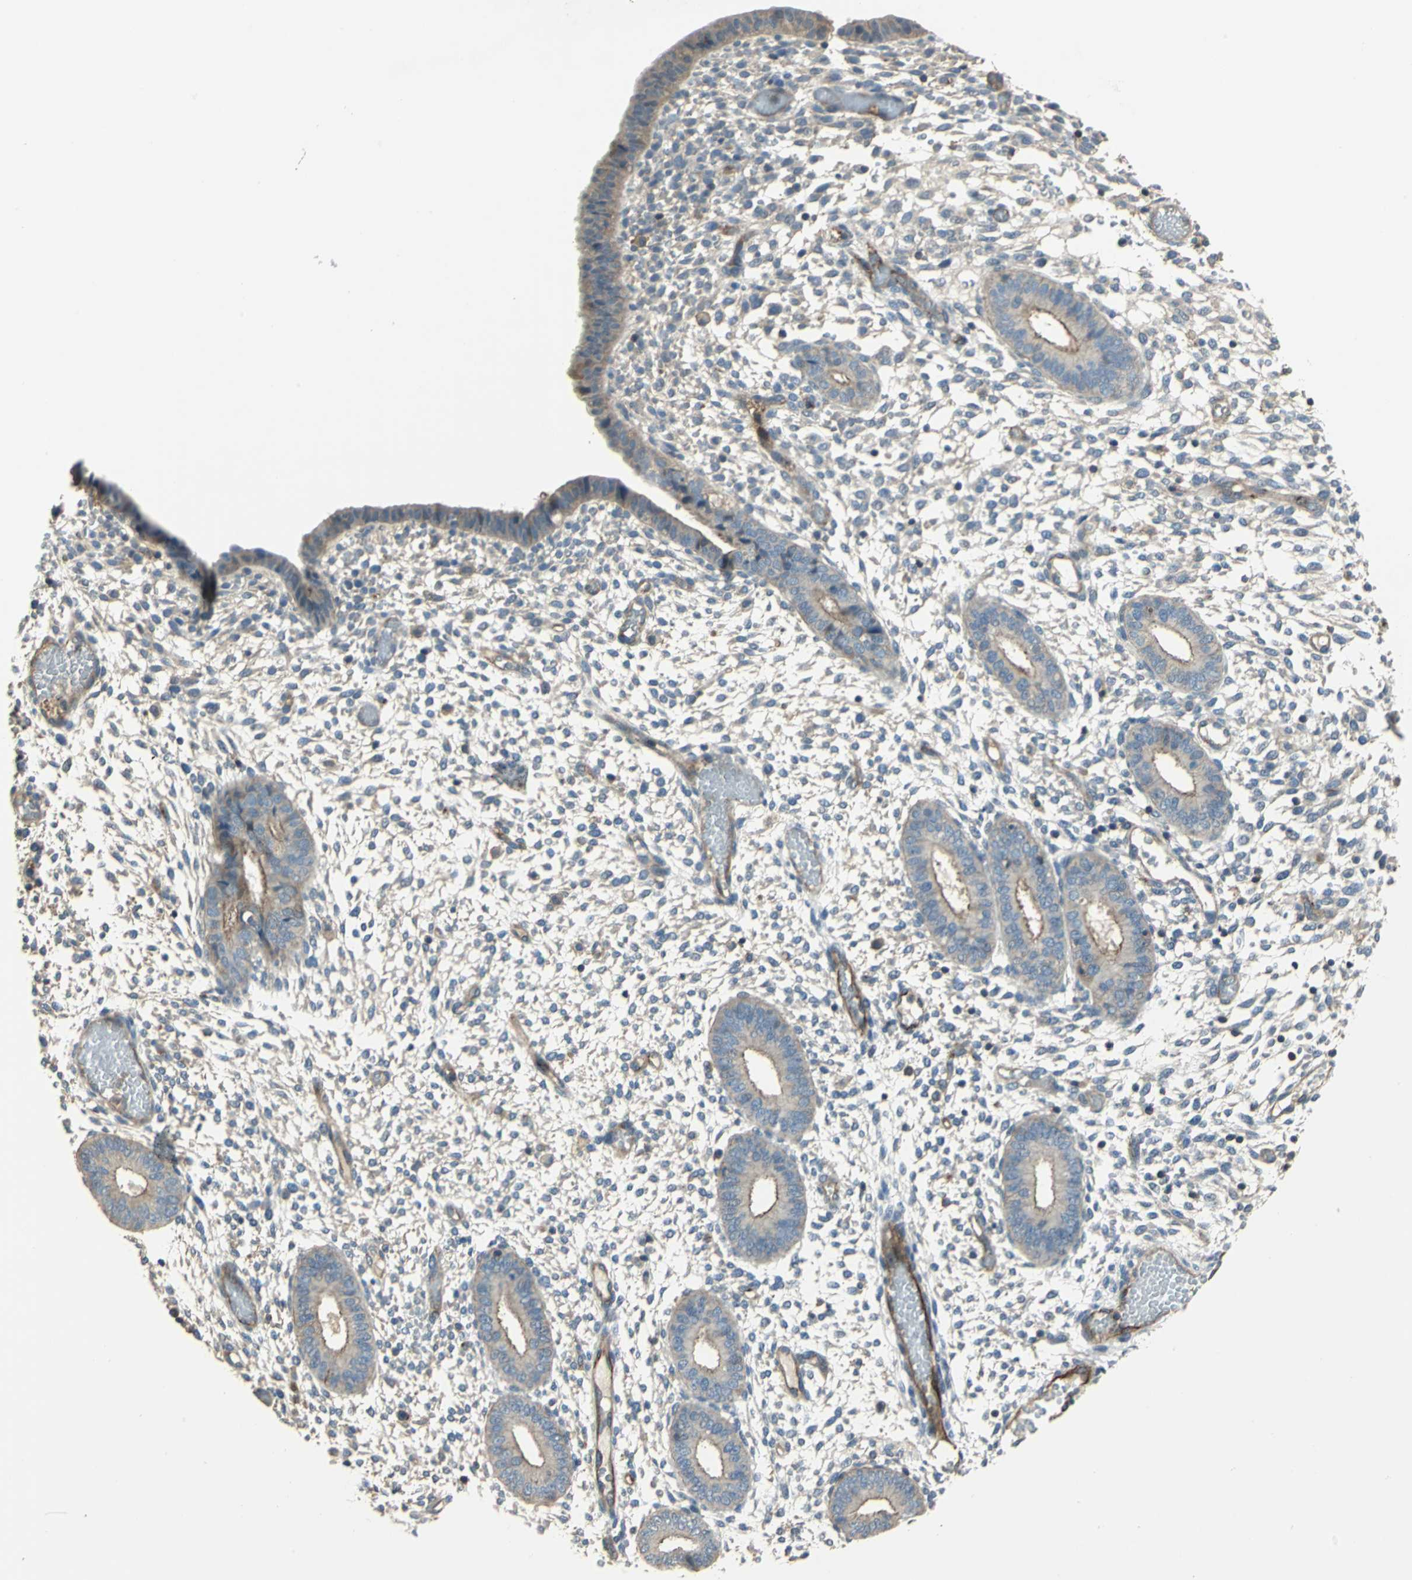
{"staining": {"intensity": "negative", "quantity": "none", "location": "none"}, "tissue": "endometrium", "cell_type": "Cells in endometrial stroma", "image_type": "normal", "snomed": [{"axis": "morphology", "description": "Normal tissue, NOS"}, {"axis": "topography", "description": "Endometrium"}], "caption": "High power microscopy micrograph of an immunohistochemistry histopathology image of benign endometrium, revealing no significant positivity in cells in endometrial stroma.", "gene": "RAPGEF1", "patient": {"sex": "female", "age": 42}}